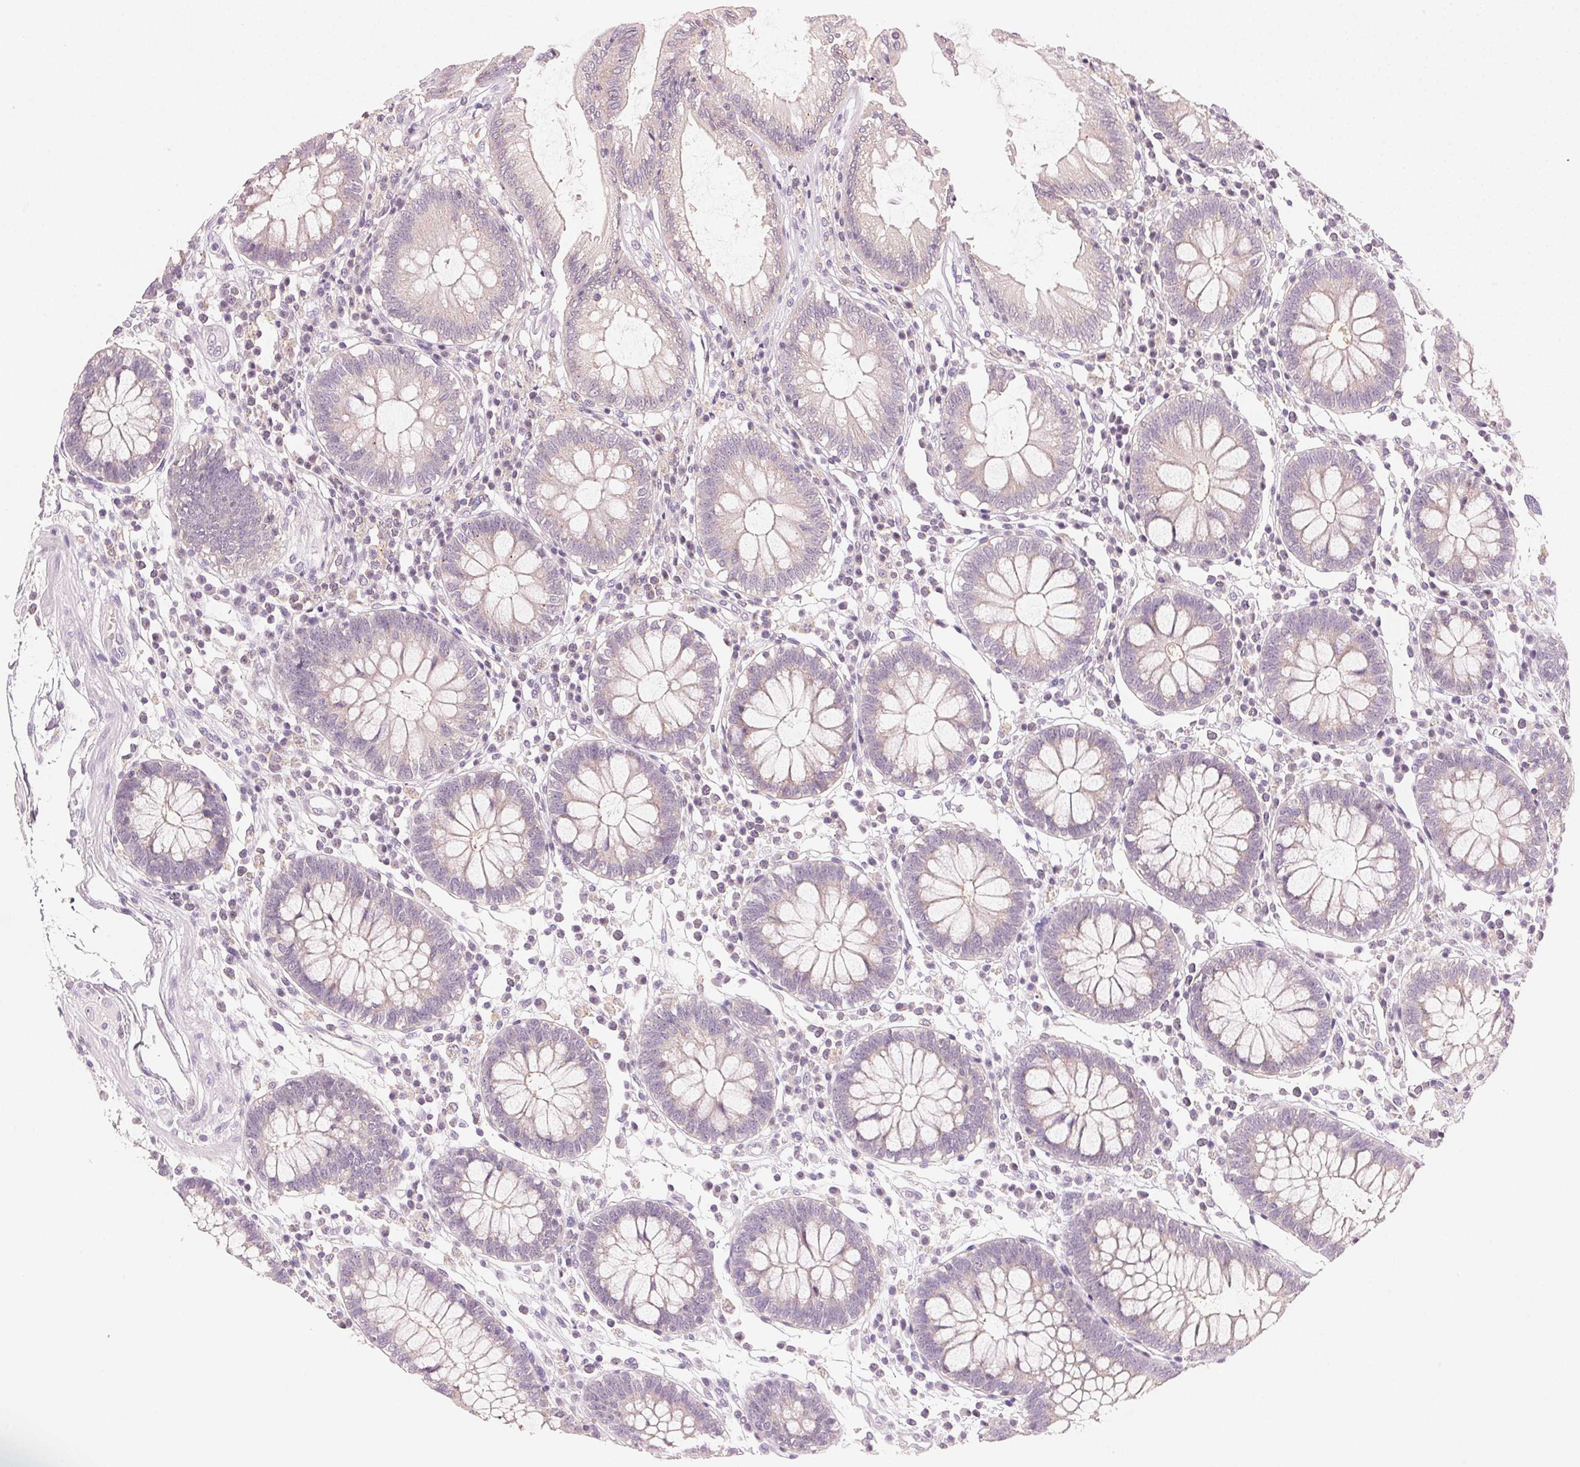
{"staining": {"intensity": "negative", "quantity": "none", "location": "none"}, "tissue": "colon", "cell_type": "Endothelial cells", "image_type": "normal", "snomed": [{"axis": "morphology", "description": "Normal tissue, NOS"}, {"axis": "morphology", "description": "Adenocarcinoma, NOS"}, {"axis": "topography", "description": "Colon"}], "caption": "Immunohistochemistry of benign human colon shows no expression in endothelial cells.", "gene": "HOXB13", "patient": {"sex": "male", "age": 83}}